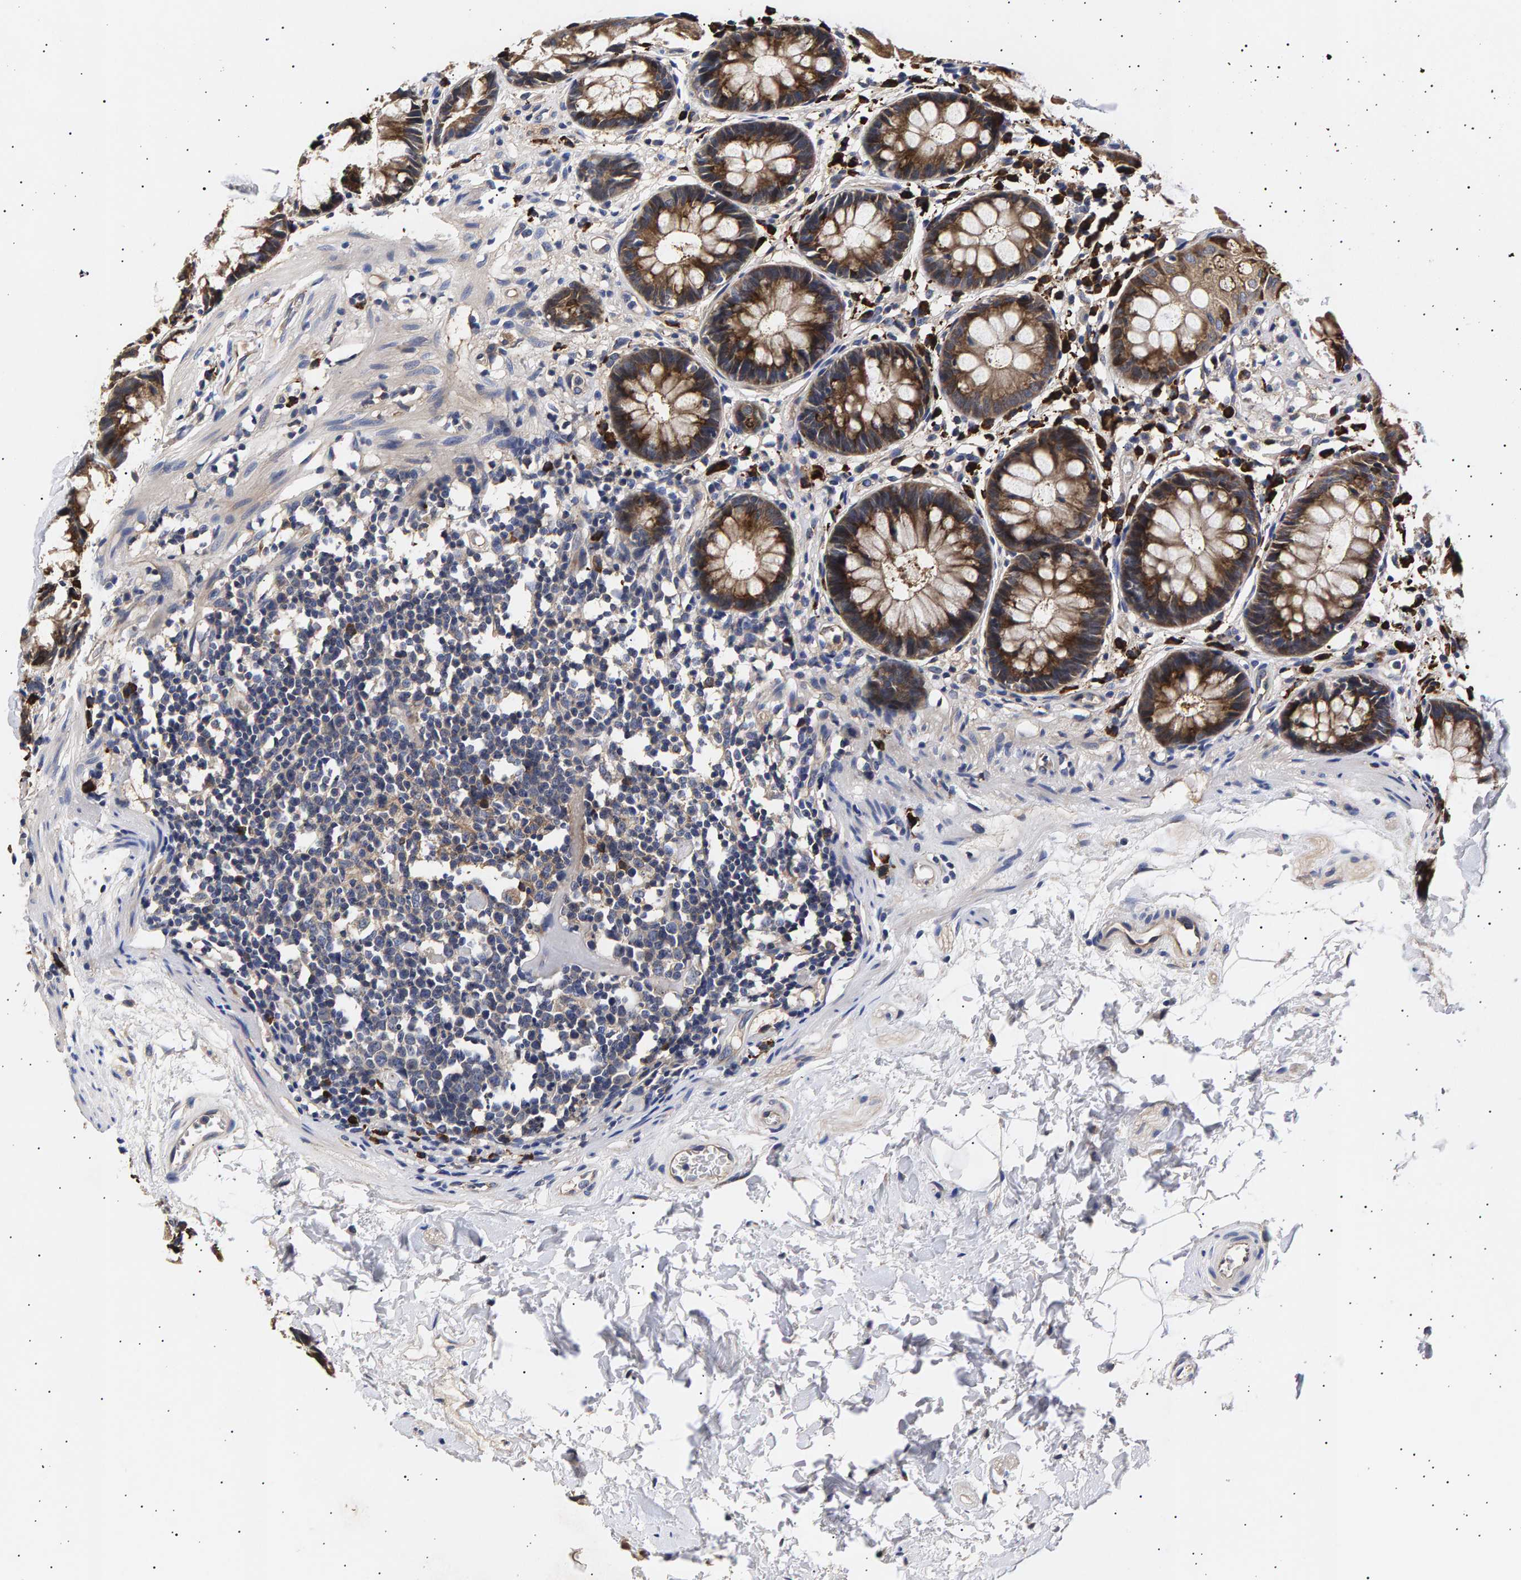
{"staining": {"intensity": "moderate", "quantity": ">75%", "location": "cytoplasmic/membranous"}, "tissue": "rectum", "cell_type": "Glandular cells", "image_type": "normal", "snomed": [{"axis": "morphology", "description": "Normal tissue, NOS"}, {"axis": "topography", "description": "Rectum"}], "caption": "A medium amount of moderate cytoplasmic/membranous positivity is identified in approximately >75% of glandular cells in benign rectum. (Brightfield microscopy of DAB IHC at high magnification).", "gene": "ANKRD40", "patient": {"sex": "male", "age": 64}}